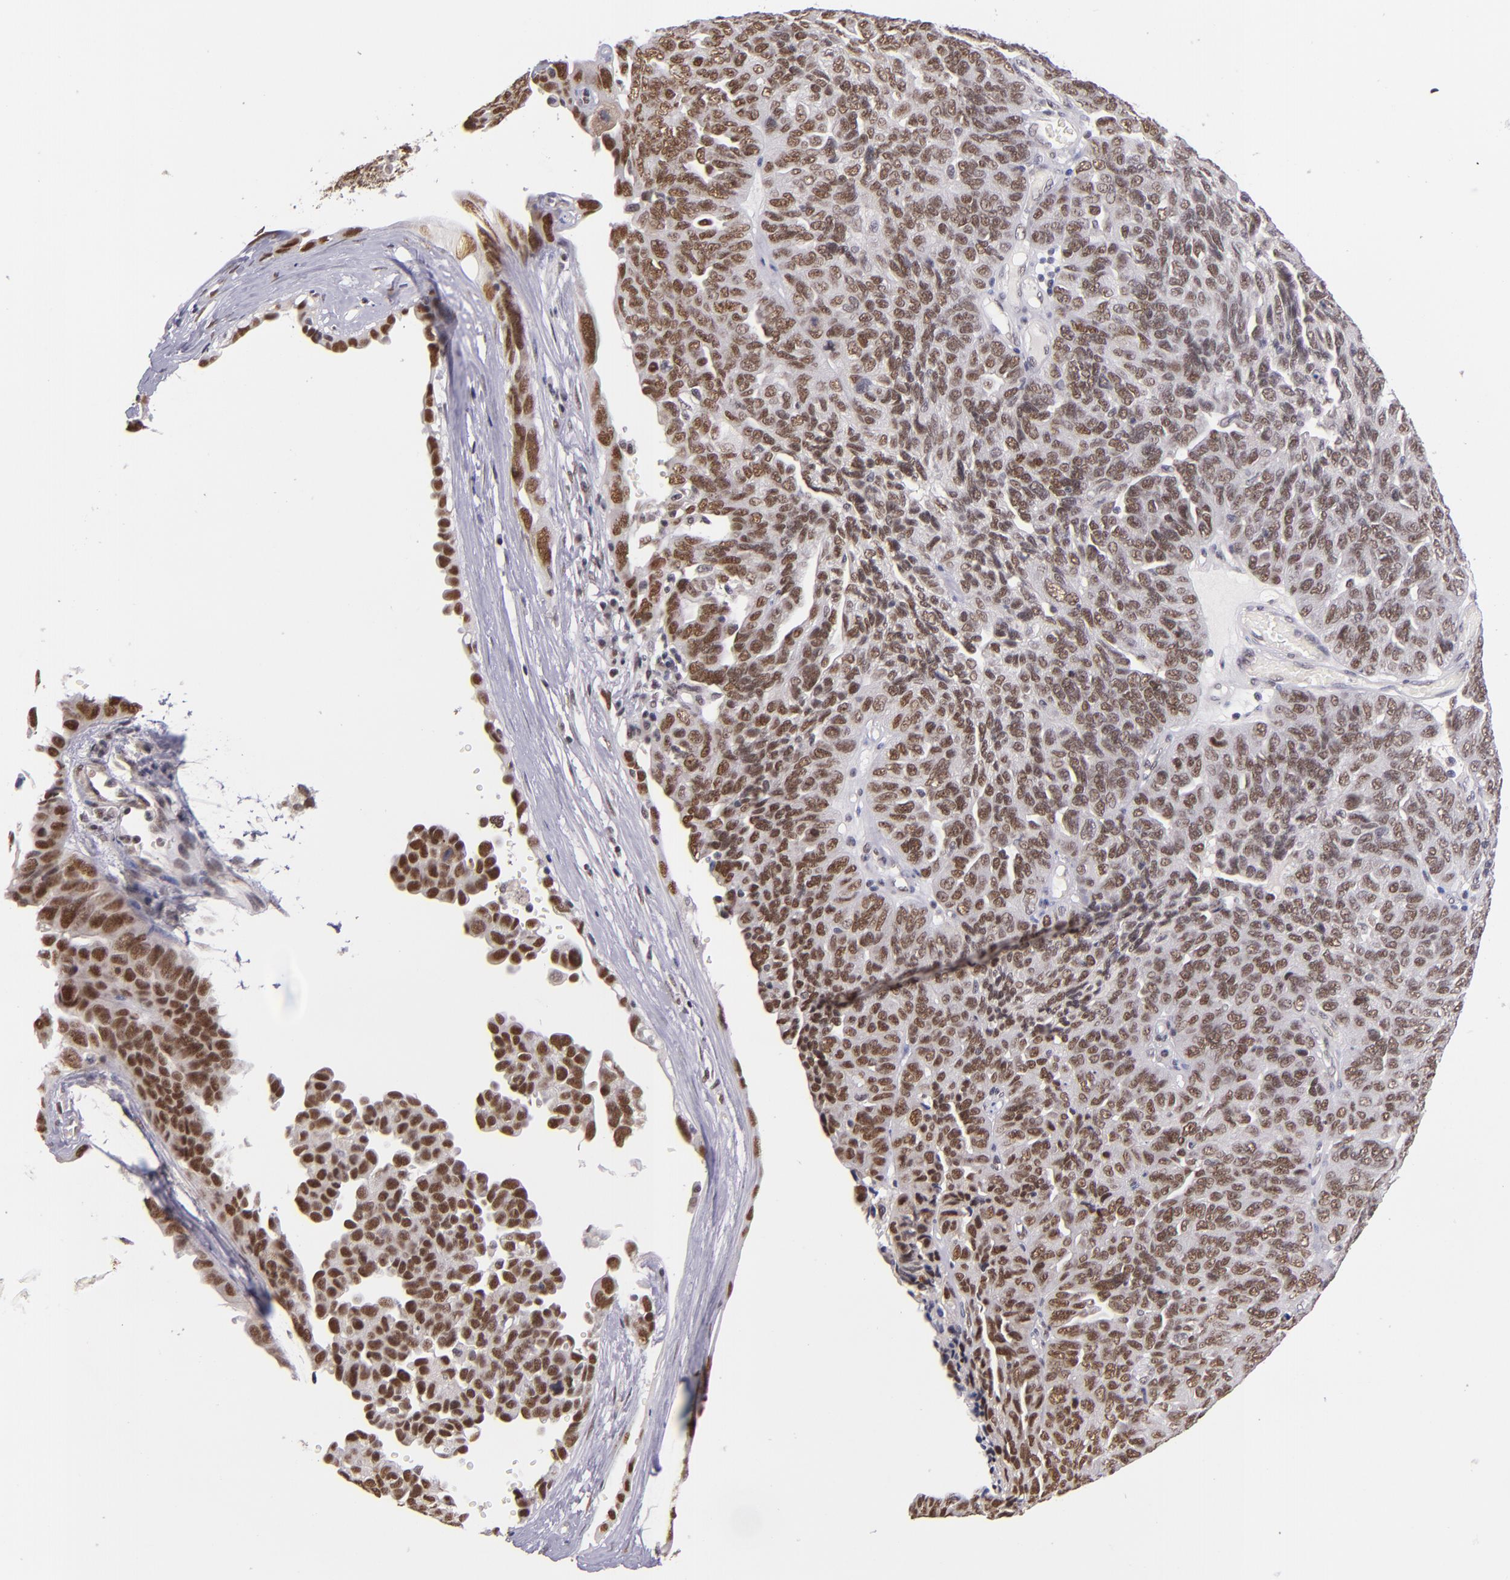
{"staining": {"intensity": "moderate", "quantity": ">75%", "location": "nuclear"}, "tissue": "ovarian cancer", "cell_type": "Tumor cells", "image_type": "cancer", "snomed": [{"axis": "morphology", "description": "Cystadenocarcinoma, serous, NOS"}, {"axis": "topography", "description": "Ovary"}], "caption": "Protein expression analysis of human serous cystadenocarcinoma (ovarian) reveals moderate nuclear positivity in about >75% of tumor cells.", "gene": "ZNF148", "patient": {"sex": "female", "age": 64}}